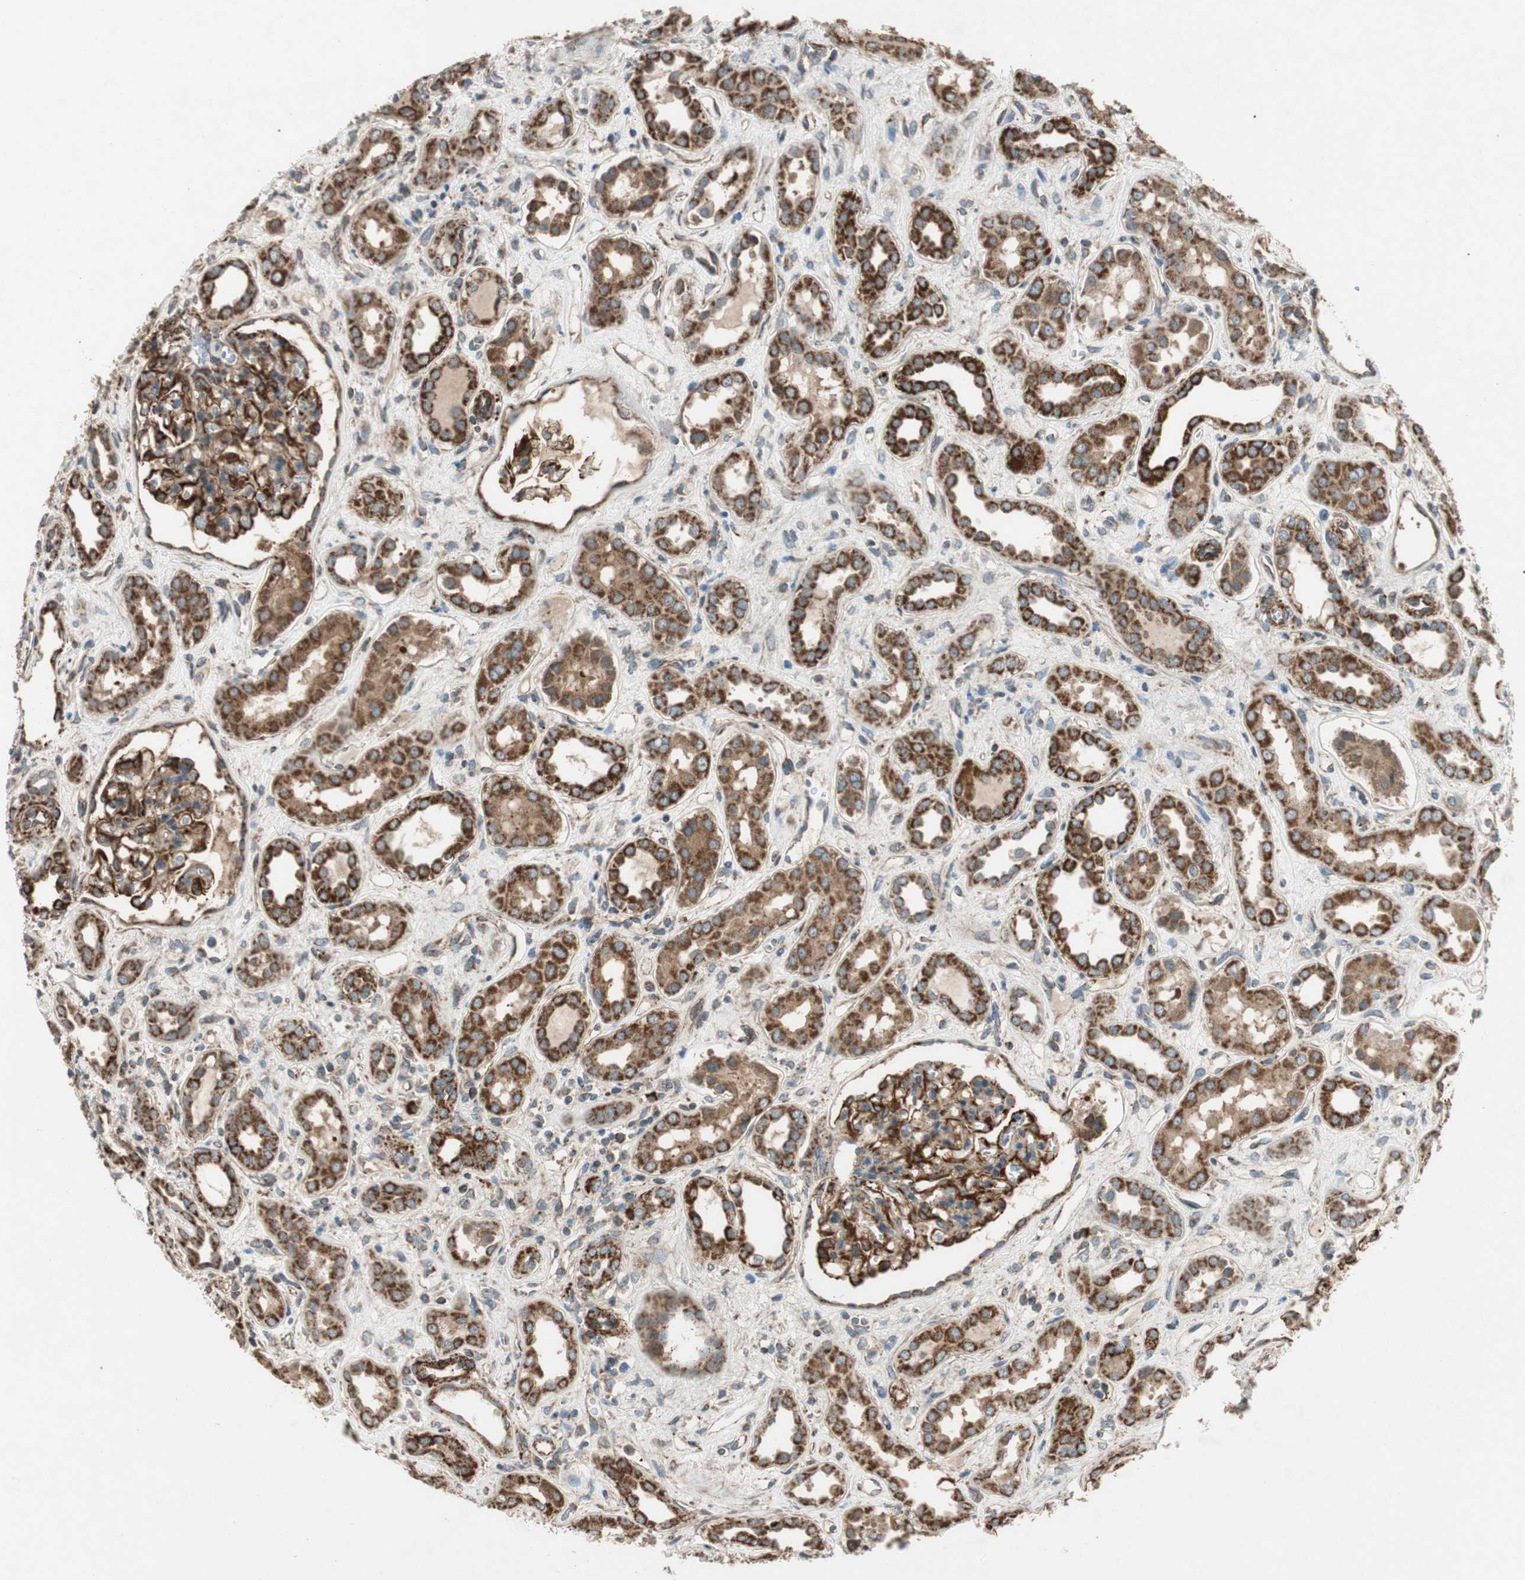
{"staining": {"intensity": "strong", "quantity": ">75%", "location": "cytoplasmic/membranous"}, "tissue": "kidney", "cell_type": "Cells in glomeruli", "image_type": "normal", "snomed": [{"axis": "morphology", "description": "Normal tissue, NOS"}, {"axis": "topography", "description": "Kidney"}], "caption": "This is an image of immunohistochemistry staining of benign kidney, which shows strong expression in the cytoplasmic/membranous of cells in glomeruli.", "gene": "AKAP1", "patient": {"sex": "male", "age": 59}}